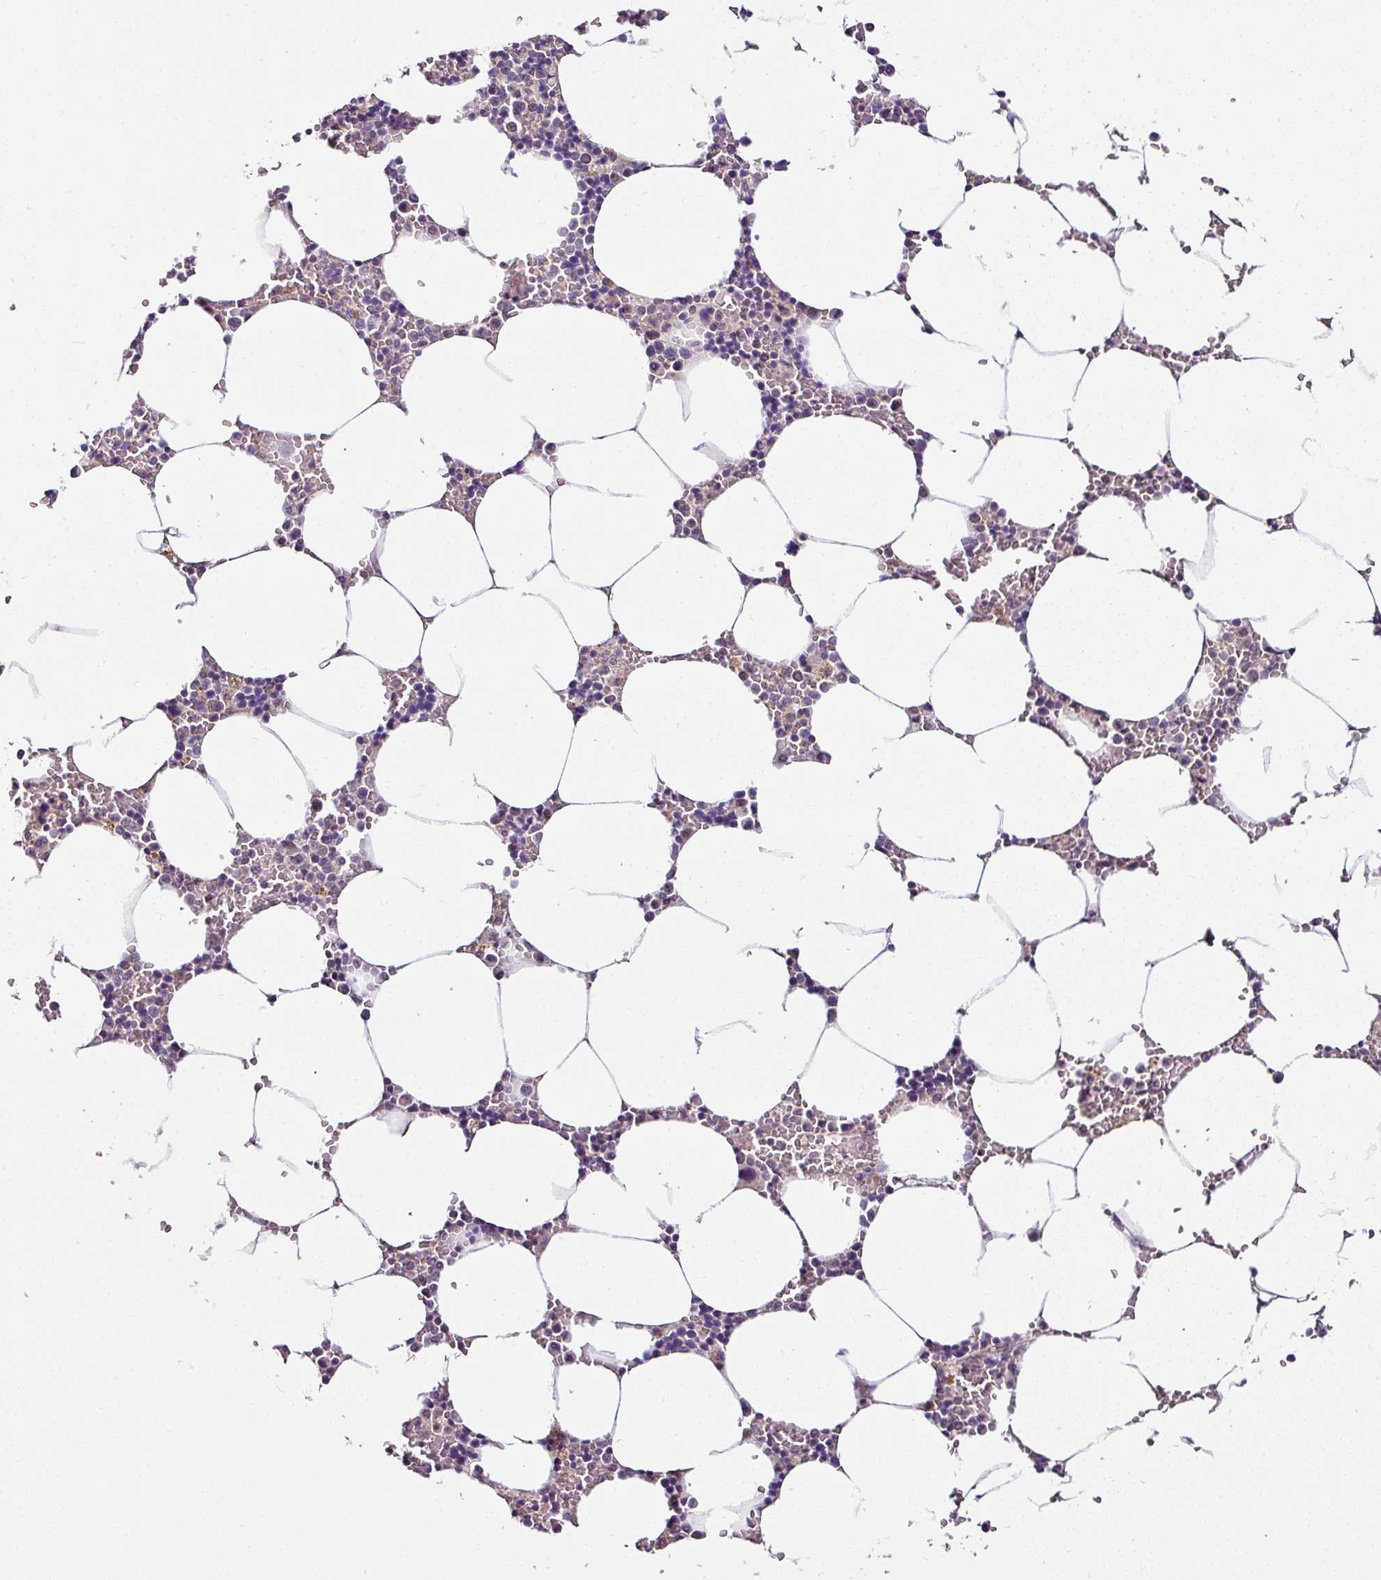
{"staining": {"intensity": "negative", "quantity": "none", "location": "none"}, "tissue": "bone marrow", "cell_type": "Hematopoietic cells", "image_type": "normal", "snomed": [{"axis": "morphology", "description": "Normal tissue, NOS"}, {"axis": "topography", "description": "Bone marrow"}], "caption": "Hematopoietic cells are negative for protein expression in benign human bone marrow. Brightfield microscopy of immunohistochemistry (IHC) stained with DAB (3,3'-diaminobenzidine) (brown) and hematoxylin (blue), captured at high magnification.", "gene": "NAPSA", "patient": {"sex": "male", "age": 70}}